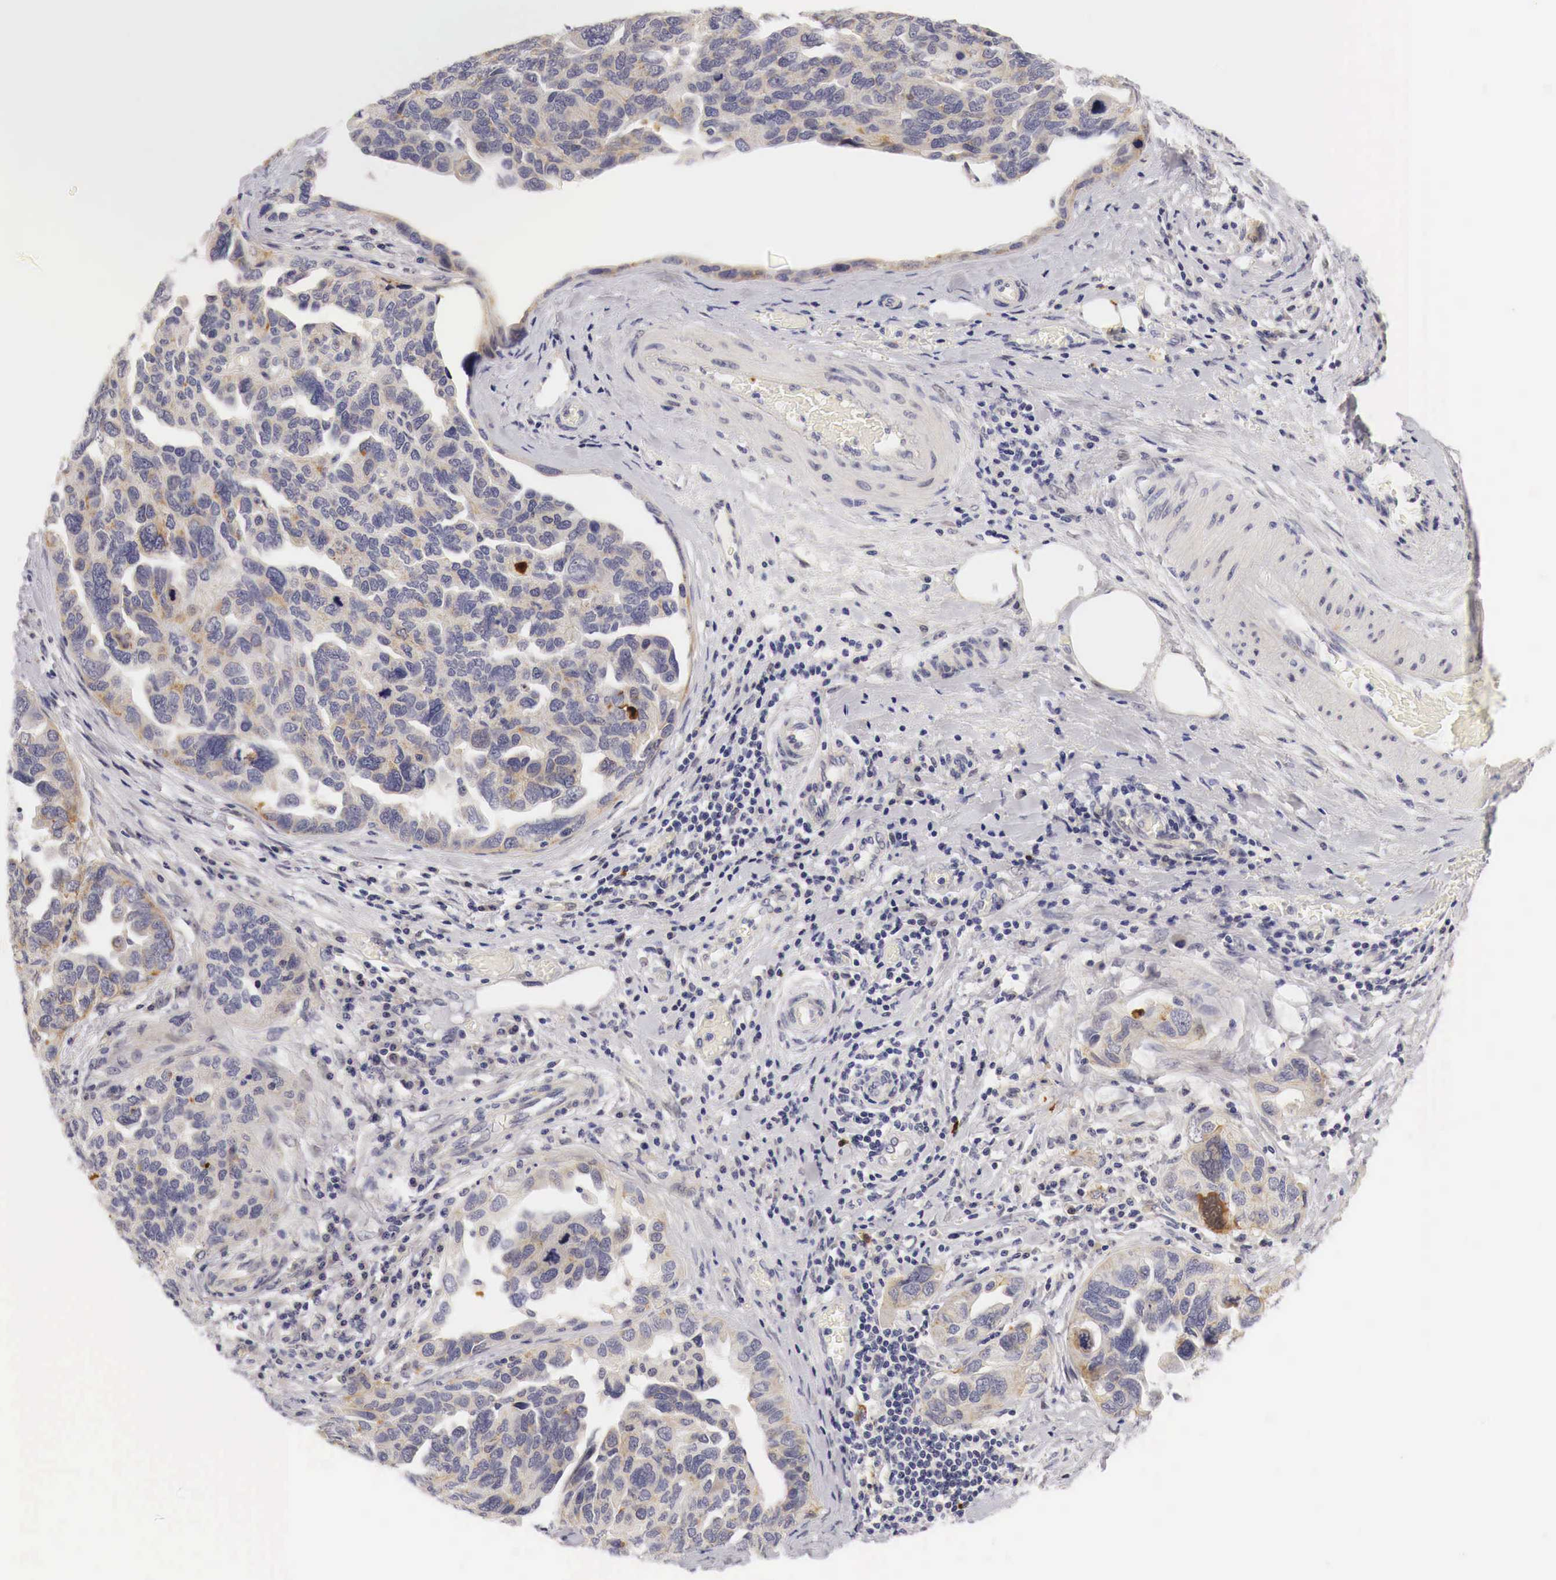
{"staining": {"intensity": "moderate", "quantity": "<25%", "location": "cytoplasmic/membranous"}, "tissue": "ovarian cancer", "cell_type": "Tumor cells", "image_type": "cancer", "snomed": [{"axis": "morphology", "description": "Cystadenocarcinoma, serous, NOS"}, {"axis": "topography", "description": "Ovary"}], "caption": "High-power microscopy captured an IHC image of ovarian serous cystadenocarcinoma, revealing moderate cytoplasmic/membranous positivity in approximately <25% of tumor cells. (Stains: DAB in brown, nuclei in blue, Microscopy: brightfield microscopy at high magnification).", "gene": "CASP3", "patient": {"sex": "female", "age": 64}}